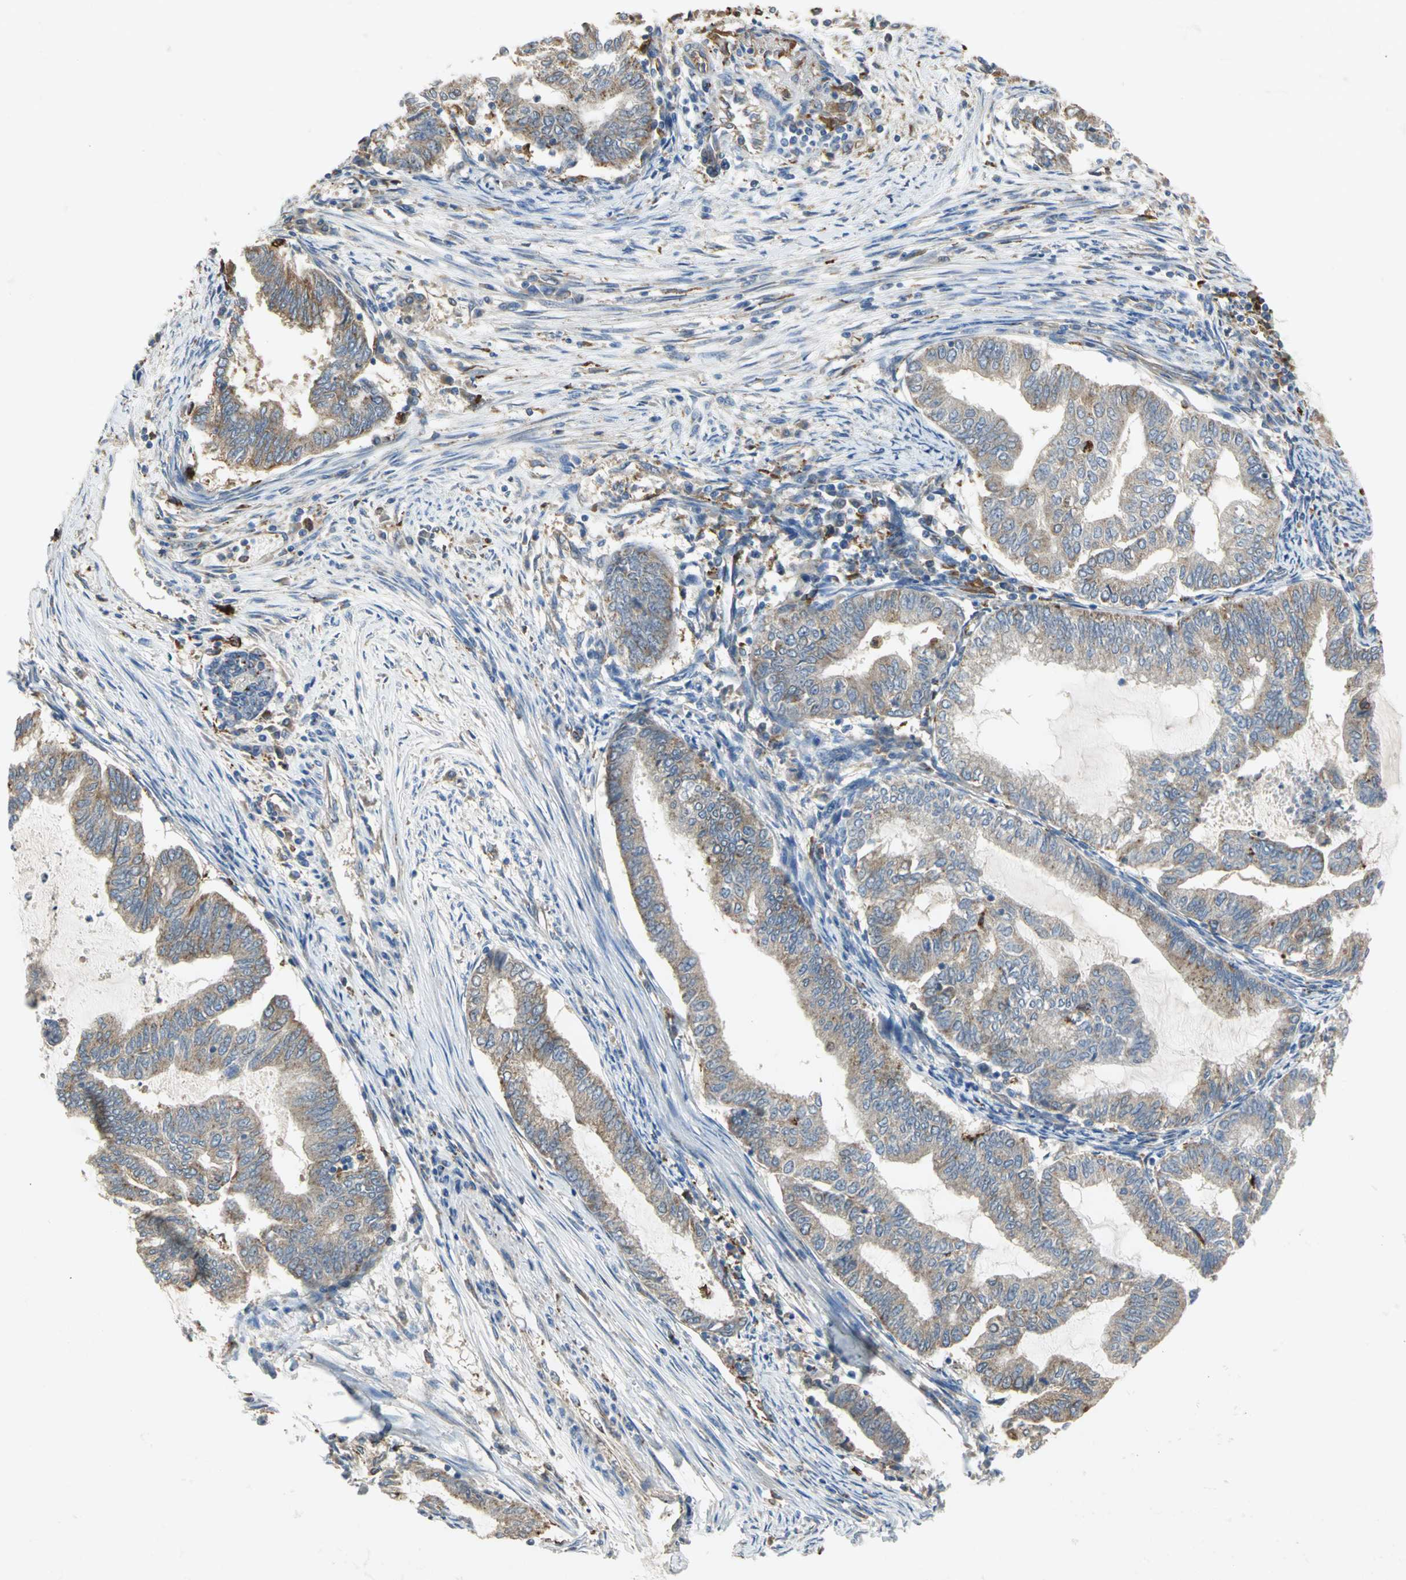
{"staining": {"intensity": "negative", "quantity": "none", "location": "none"}, "tissue": "endometrial cancer", "cell_type": "Tumor cells", "image_type": "cancer", "snomed": [{"axis": "morphology", "description": "Adenocarcinoma, NOS"}, {"axis": "topography", "description": "Endometrium"}], "caption": "High power microscopy image of an IHC image of endometrial cancer, revealing no significant staining in tumor cells.", "gene": "DIAPH2", "patient": {"sex": "female", "age": 79}}